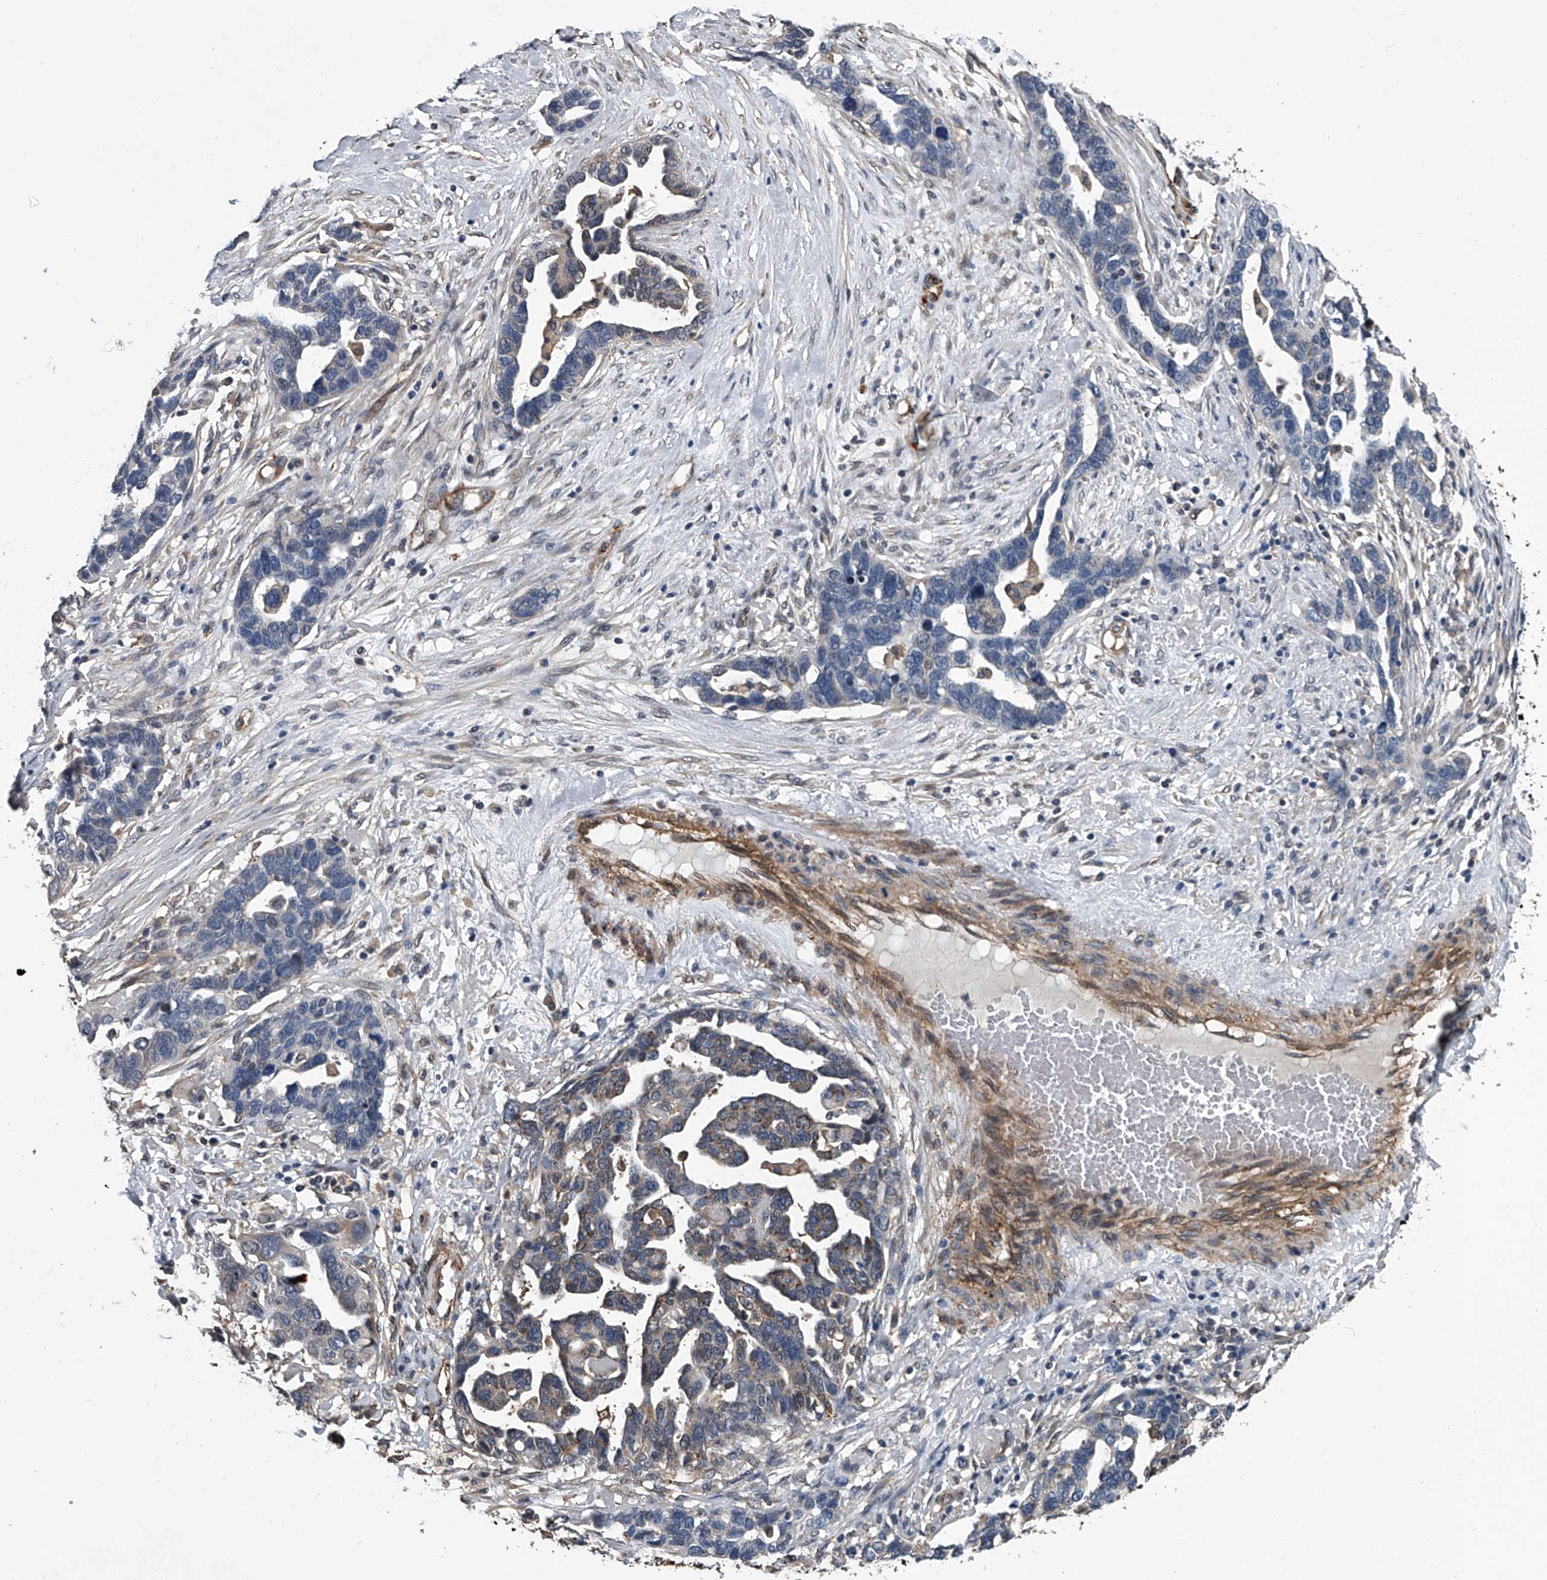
{"staining": {"intensity": "weak", "quantity": "<25%", "location": "cytoplasmic/membranous"}, "tissue": "ovarian cancer", "cell_type": "Tumor cells", "image_type": "cancer", "snomed": [{"axis": "morphology", "description": "Cystadenocarcinoma, serous, NOS"}, {"axis": "topography", "description": "Ovary"}], "caption": "Serous cystadenocarcinoma (ovarian) was stained to show a protein in brown. There is no significant positivity in tumor cells. The staining was performed using DAB (3,3'-diaminobenzidine) to visualize the protein expression in brown, while the nuclei were stained in blue with hematoxylin (Magnification: 20x).", "gene": "LDLRAD2", "patient": {"sex": "female", "age": 54}}